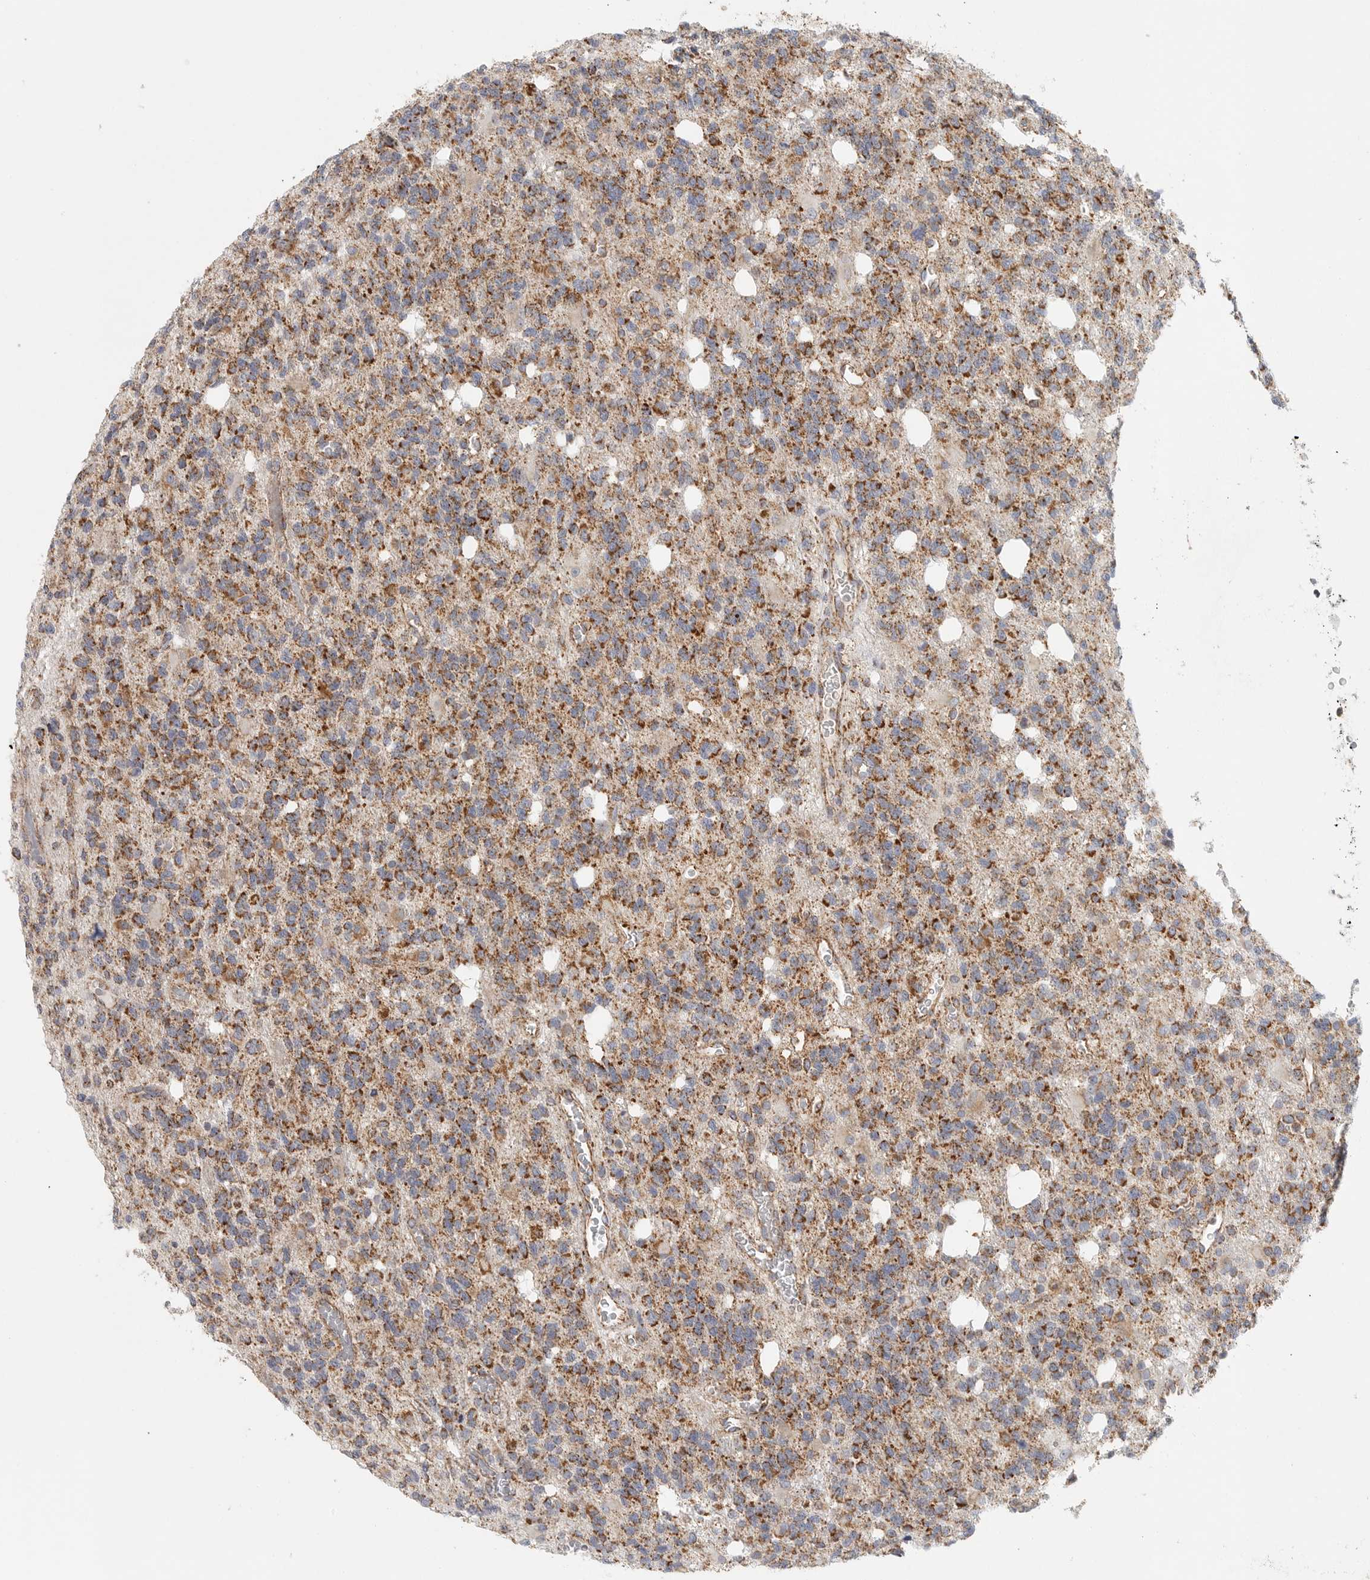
{"staining": {"intensity": "strong", "quantity": ">75%", "location": "cytoplasmic/membranous"}, "tissue": "glioma", "cell_type": "Tumor cells", "image_type": "cancer", "snomed": [{"axis": "morphology", "description": "Glioma, malignant, High grade"}, {"axis": "topography", "description": "Brain"}], "caption": "The histopathology image reveals immunohistochemical staining of malignant high-grade glioma. There is strong cytoplasmic/membranous positivity is appreciated in about >75% of tumor cells.", "gene": "SLC25A26", "patient": {"sex": "female", "age": 62}}